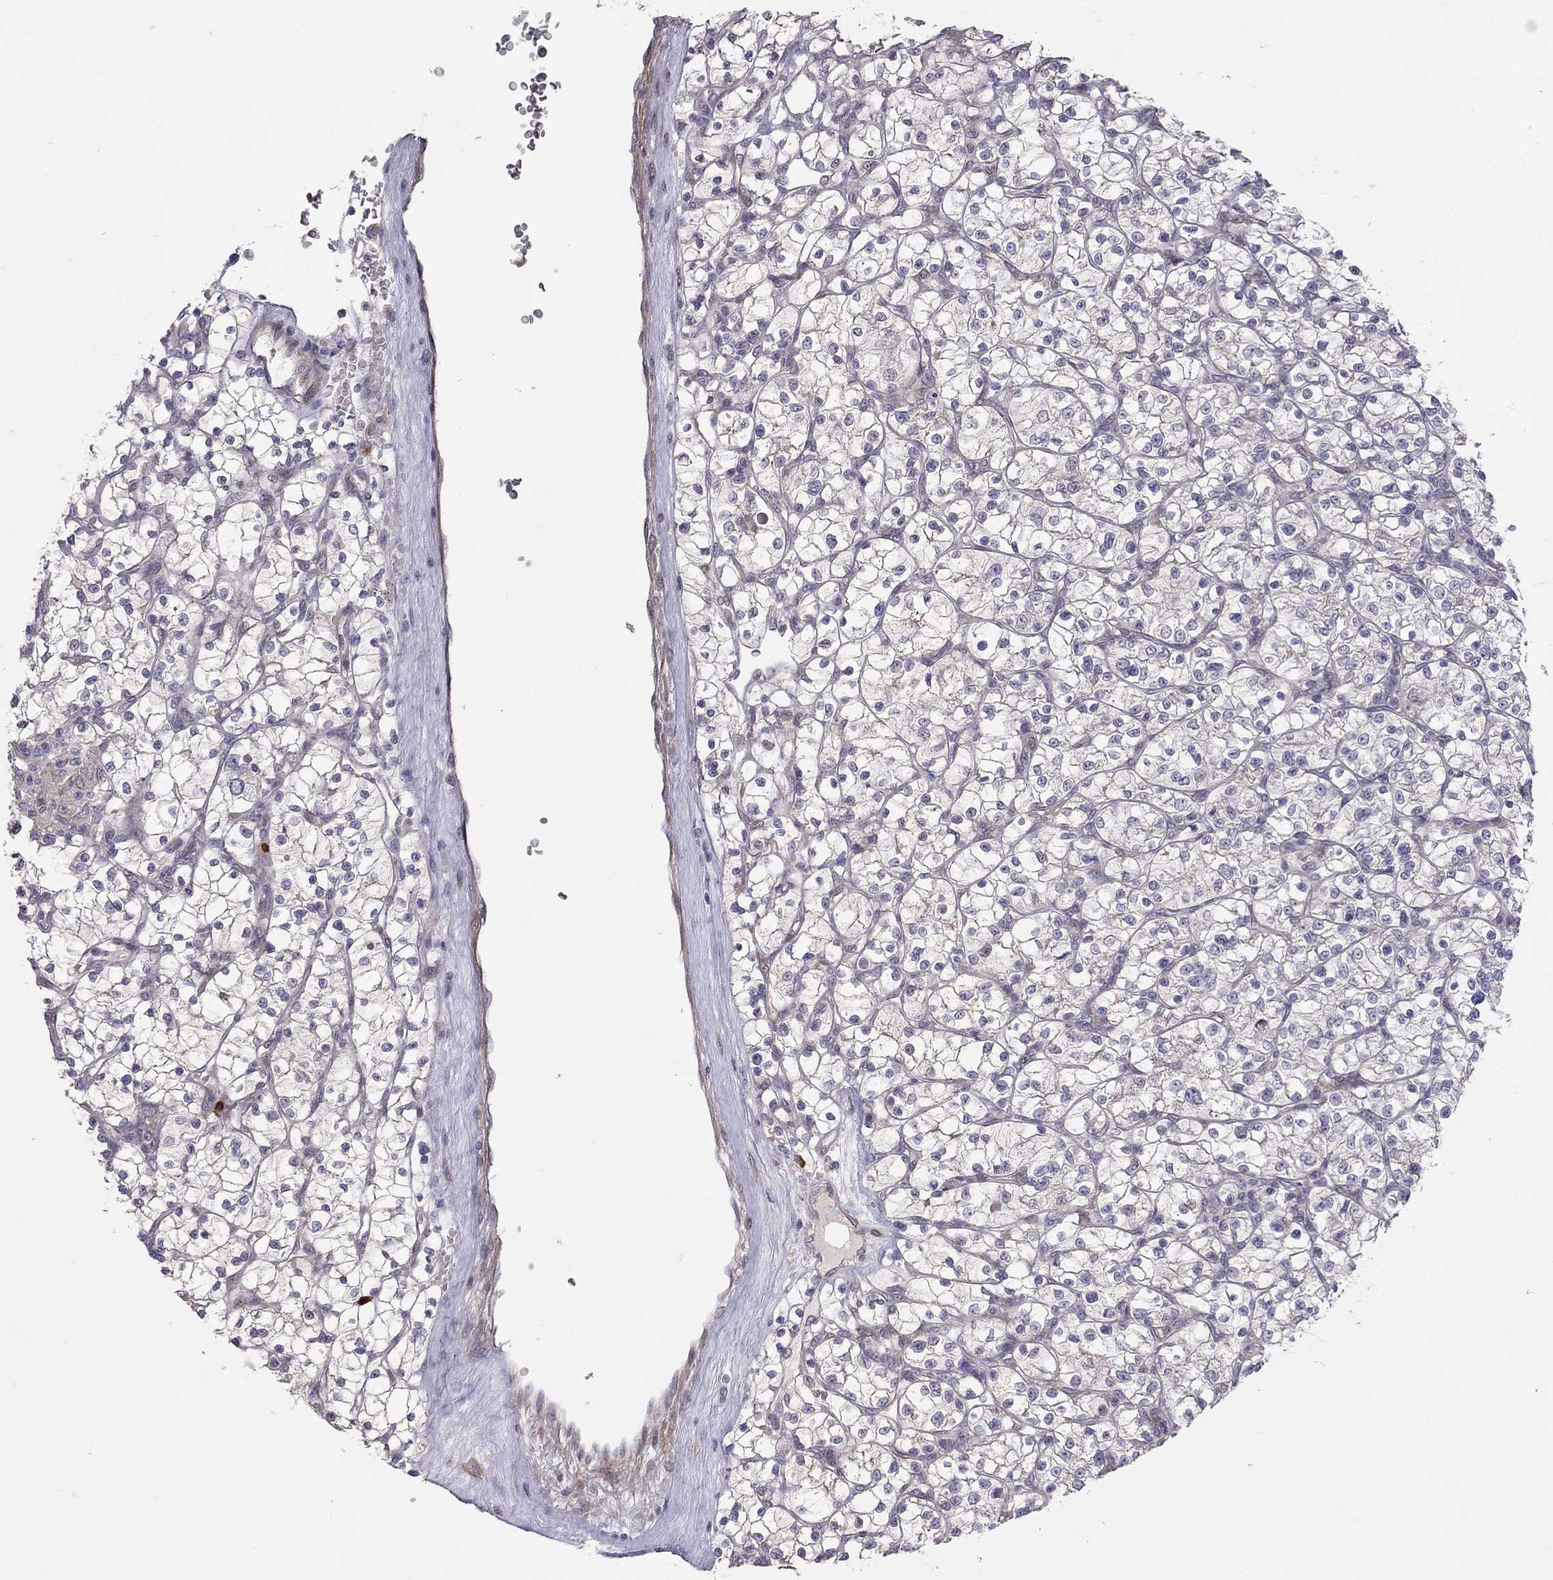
{"staining": {"intensity": "negative", "quantity": "none", "location": "none"}, "tissue": "renal cancer", "cell_type": "Tumor cells", "image_type": "cancer", "snomed": [{"axis": "morphology", "description": "Adenocarcinoma, NOS"}, {"axis": "topography", "description": "Kidney"}], "caption": "Histopathology image shows no significant protein positivity in tumor cells of renal adenocarcinoma.", "gene": "SYTL2", "patient": {"sex": "female", "age": 64}}